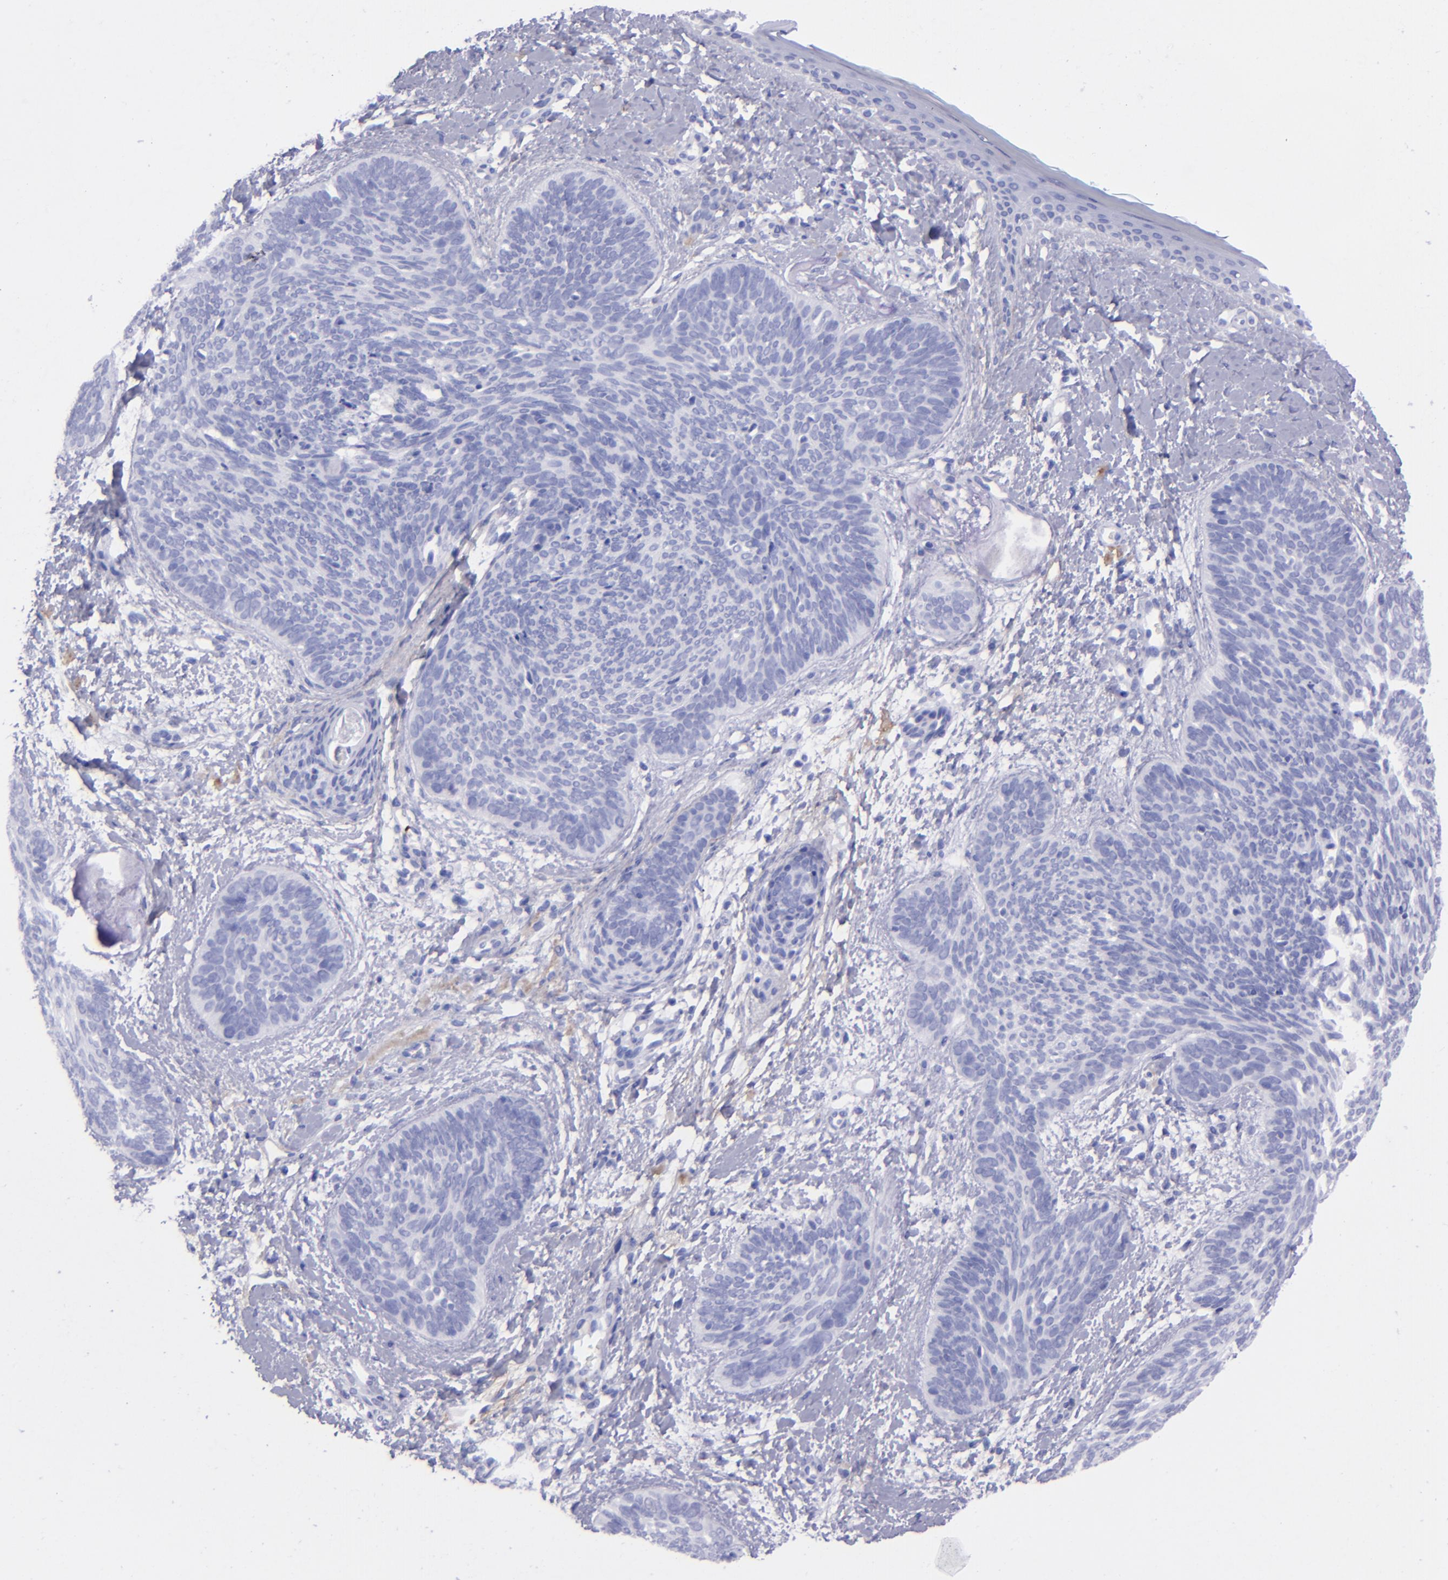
{"staining": {"intensity": "negative", "quantity": "none", "location": "none"}, "tissue": "skin cancer", "cell_type": "Tumor cells", "image_type": "cancer", "snomed": [{"axis": "morphology", "description": "Basal cell carcinoma"}, {"axis": "topography", "description": "Skin"}], "caption": "Immunohistochemistry of skin cancer displays no expression in tumor cells.", "gene": "EFCAB13", "patient": {"sex": "female", "age": 81}}